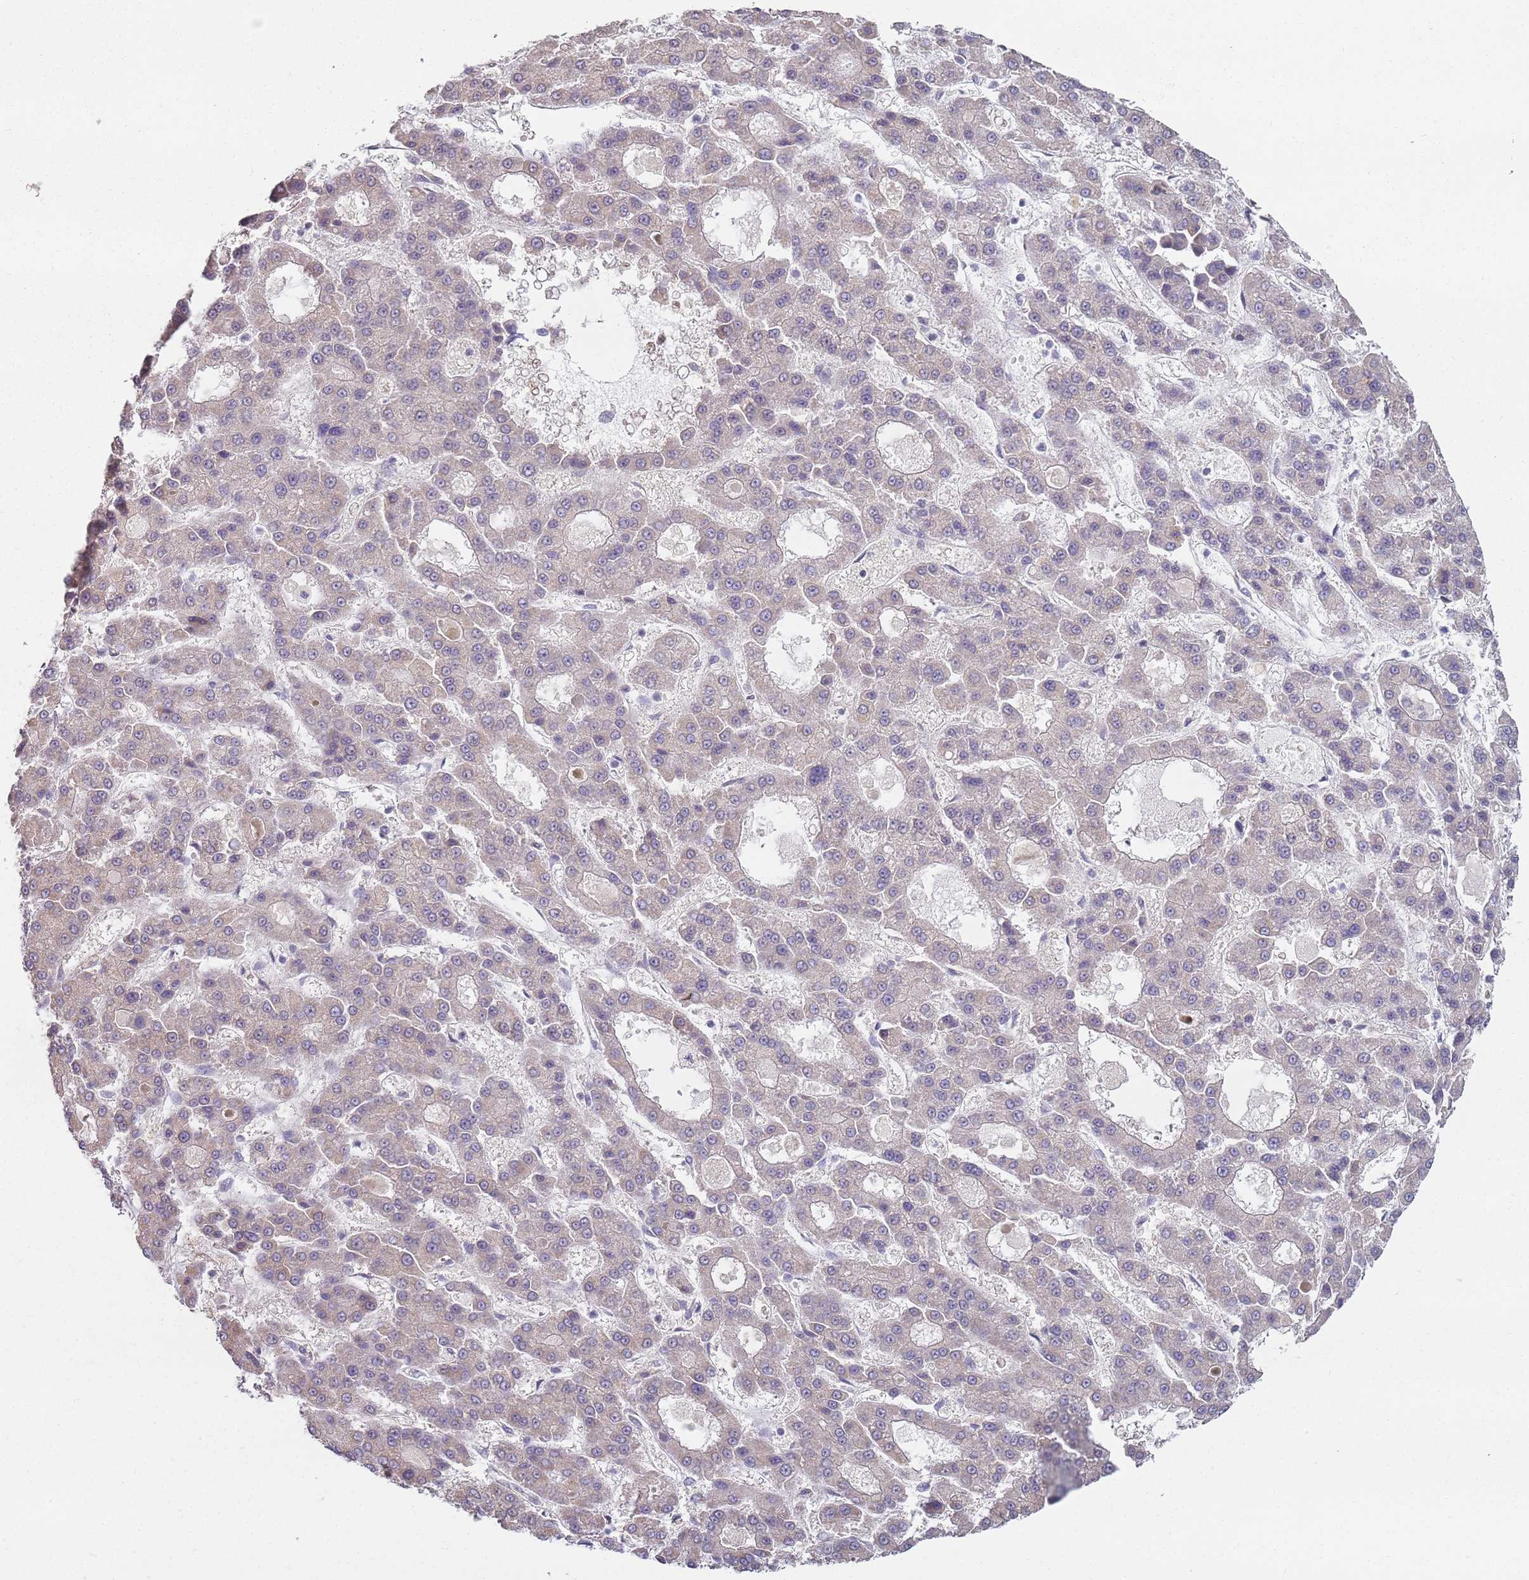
{"staining": {"intensity": "negative", "quantity": "none", "location": "none"}, "tissue": "liver cancer", "cell_type": "Tumor cells", "image_type": "cancer", "snomed": [{"axis": "morphology", "description": "Carcinoma, Hepatocellular, NOS"}, {"axis": "topography", "description": "Liver"}], "caption": "Human hepatocellular carcinoma (liver) stained for a protein using IHC shows no expression in tumor cells.", "gene": "SMARCAL1", "patient": {"sex": "male", "age": 70}}